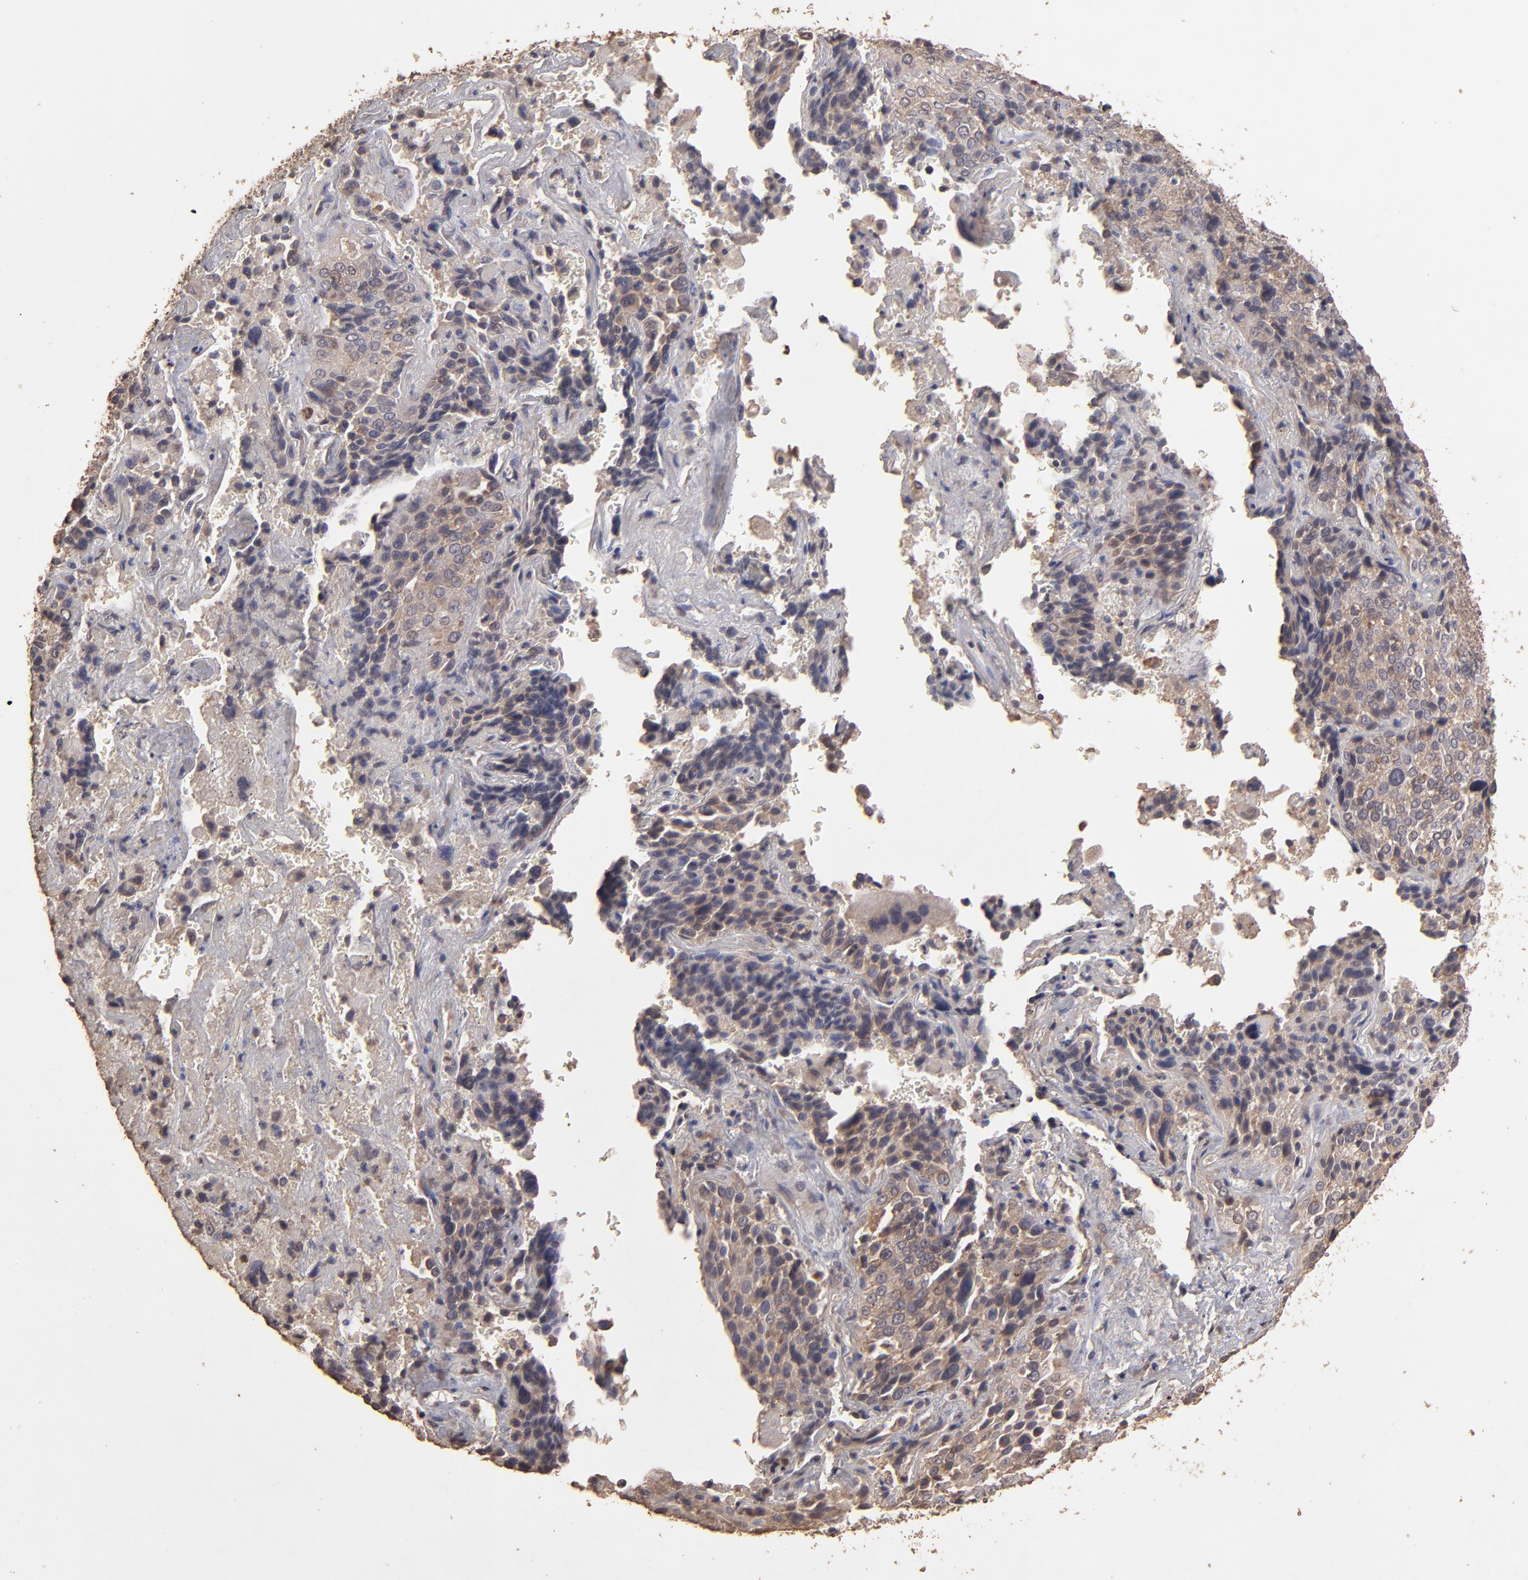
{"staining": {"intensity": "moderate", "quantity": ">75%", "location": "cytoplasmic/membranous"}, "tissue": "lung cancer", "cell_type": "Tumor cells", "image_type": "cancer", "snomed": [{"axis": "morphology", "description": "Squamous cell carcinoma, NOS"}, {"axis": "topography", "description": "Lung"}], "caption": "Lung cancer stained with a protein marker reveals moderate staining in tumor cells.", "gene": "OPHN1", "patient": {"sex": "male", "age": 54}}